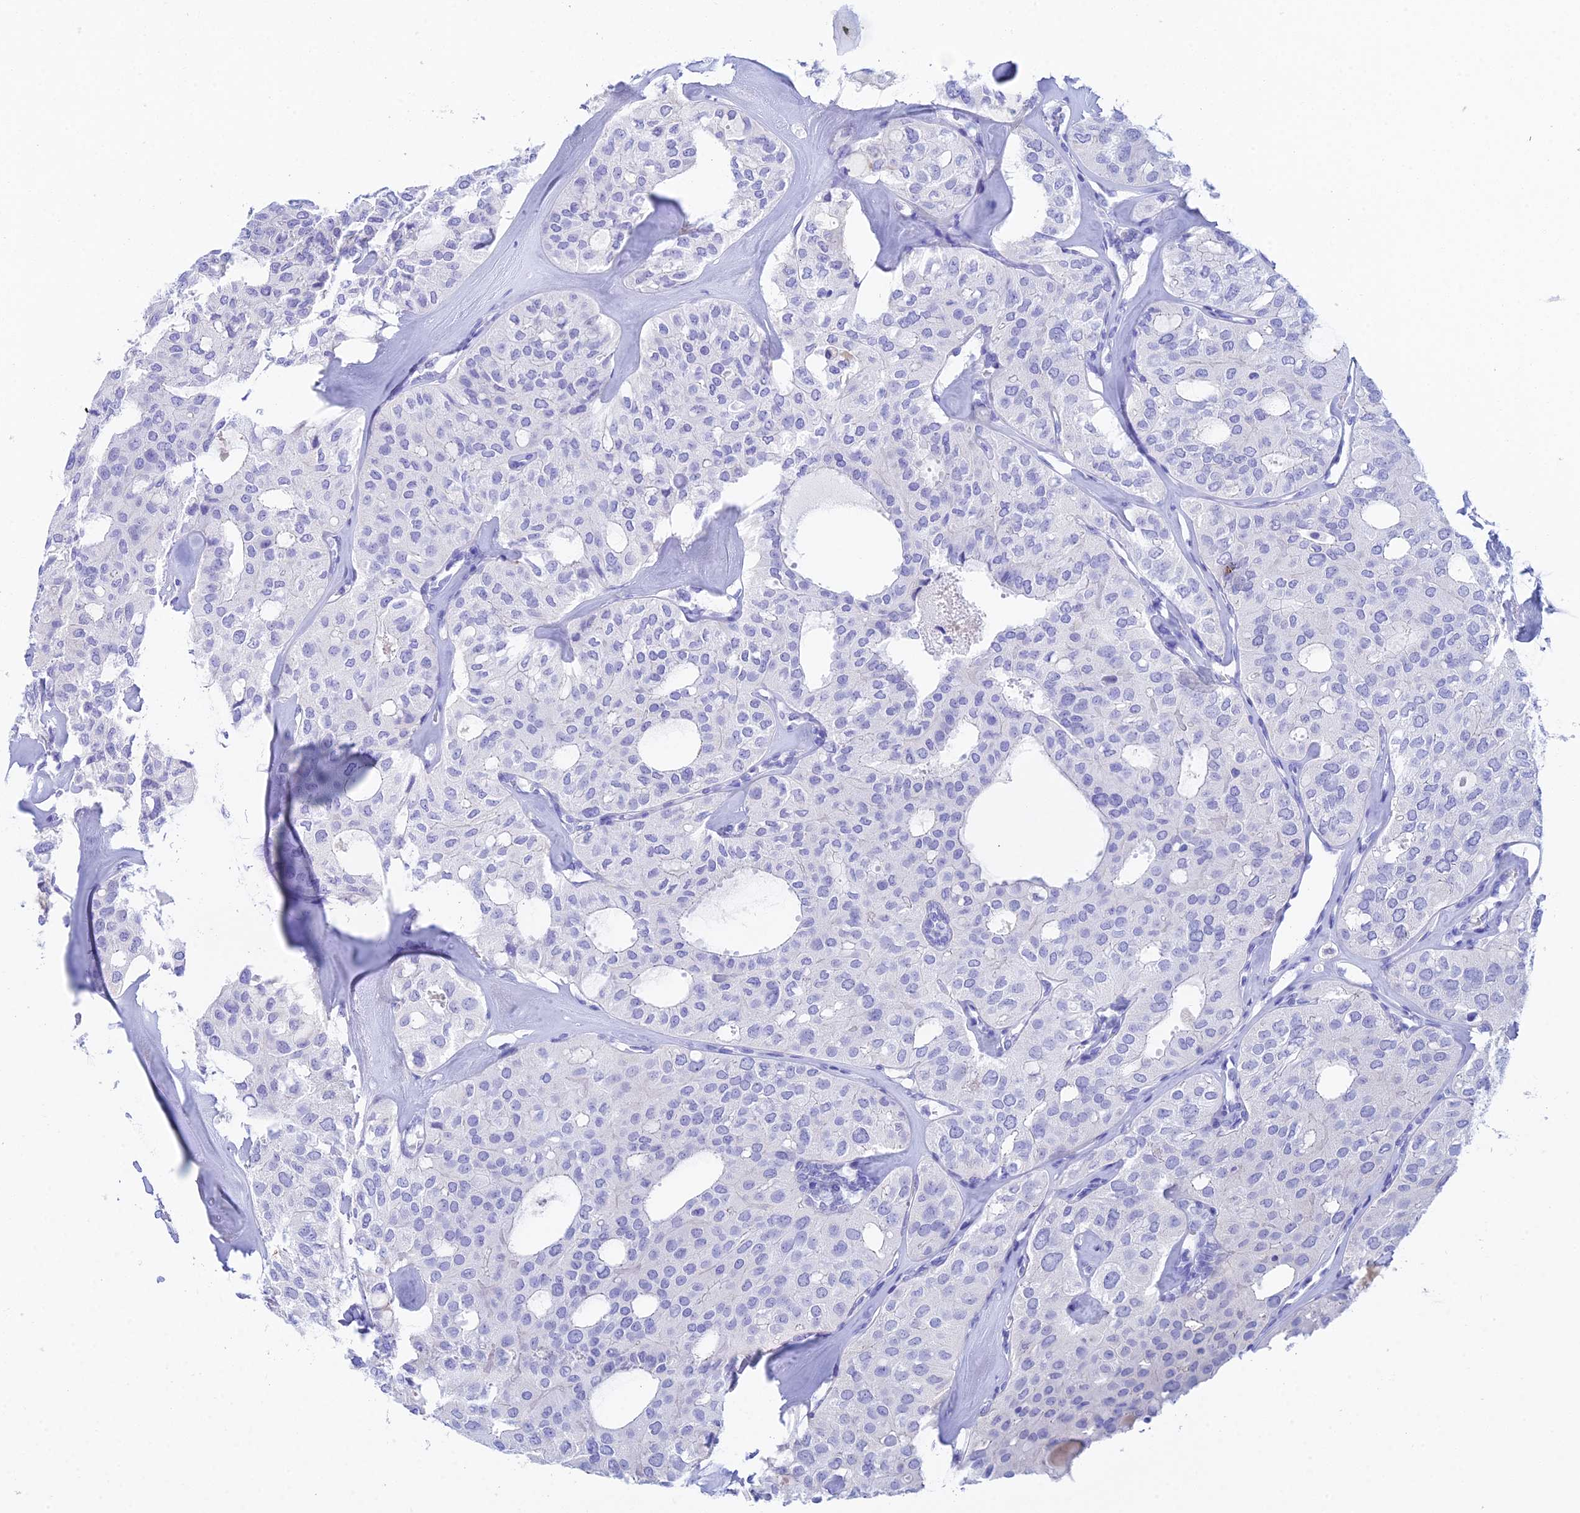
{"staining": {"intensity": "negative", "quantity": "none", "location": "none"}, "tissue": "thyroid cancer", "cell_type": "Tumor cells", "image_type": "cancer", "snomed": [{"axis": "morphology", "description": "Follicular adenoma carcinoma, NOS"}, {"axis": "topography", "description": "Thyroid gland"}], "caption": "Immunohistochemical staining of thyroid follicular adenoma carcinoma displays no significant expression in tumor cells.", "gene": "REG1A", "patient": {"sex": "male", "age": 75}}